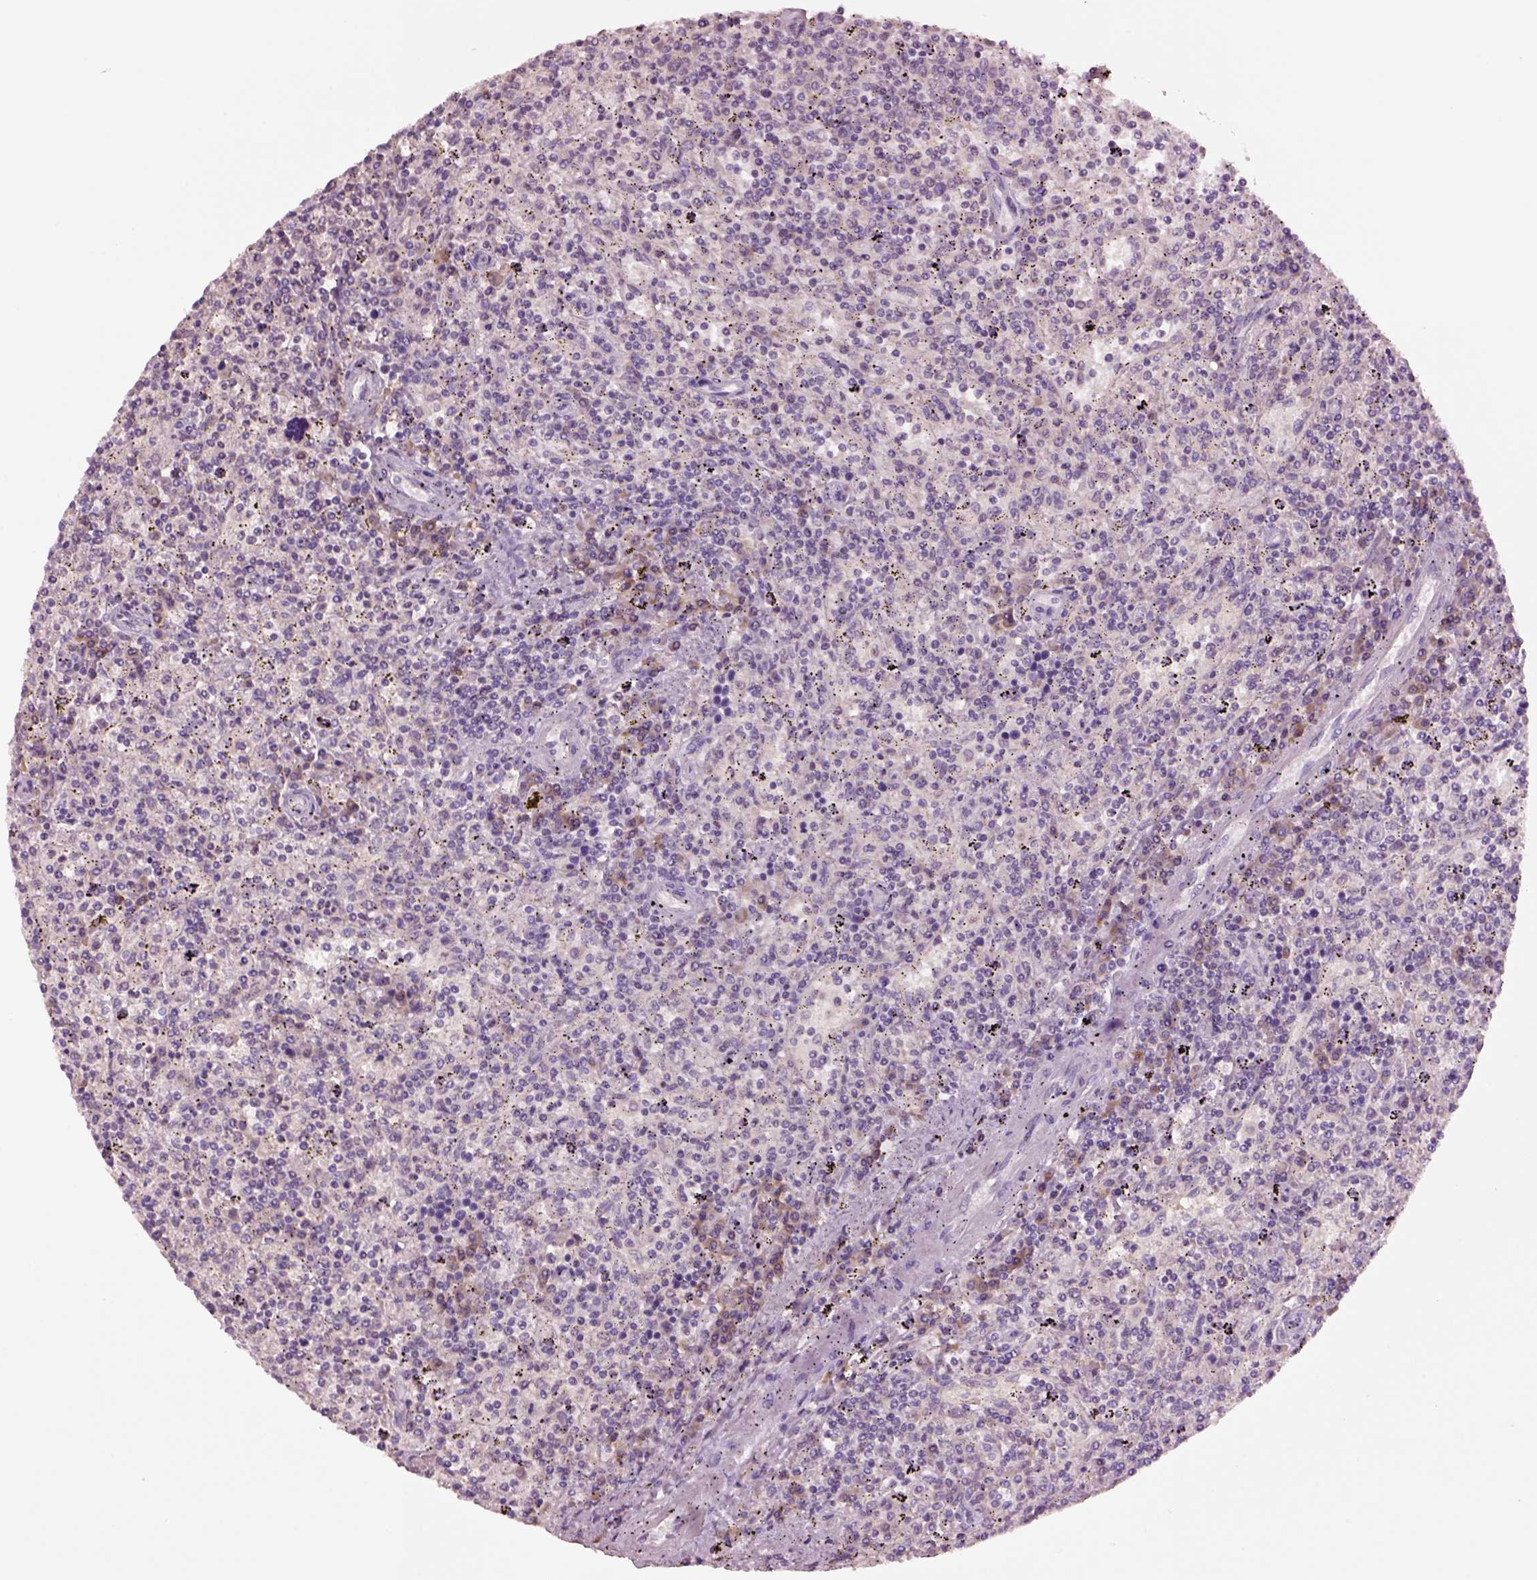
{"staining": {"intensity": "negative", "quantity": "none", "location": "none"}, "tissue": "lymphoma", "cell_type": "Tumor cells", "image_type": "cancer", "snomed": [{"axis": "morphology", "description": "Malignant lymphoma, non-Hodgkin's type, Low grade"}, {"axis": "topography", "description": "Spleen"}], "caption": "This is an immunohistochemistry (IHC) image of malignant lymphoma, non-Hodgkin's type (low-grade). There is no staining in tumor cells.", "gene": "CLPSL1", "patient": {"sex": "male", "age": 62}}